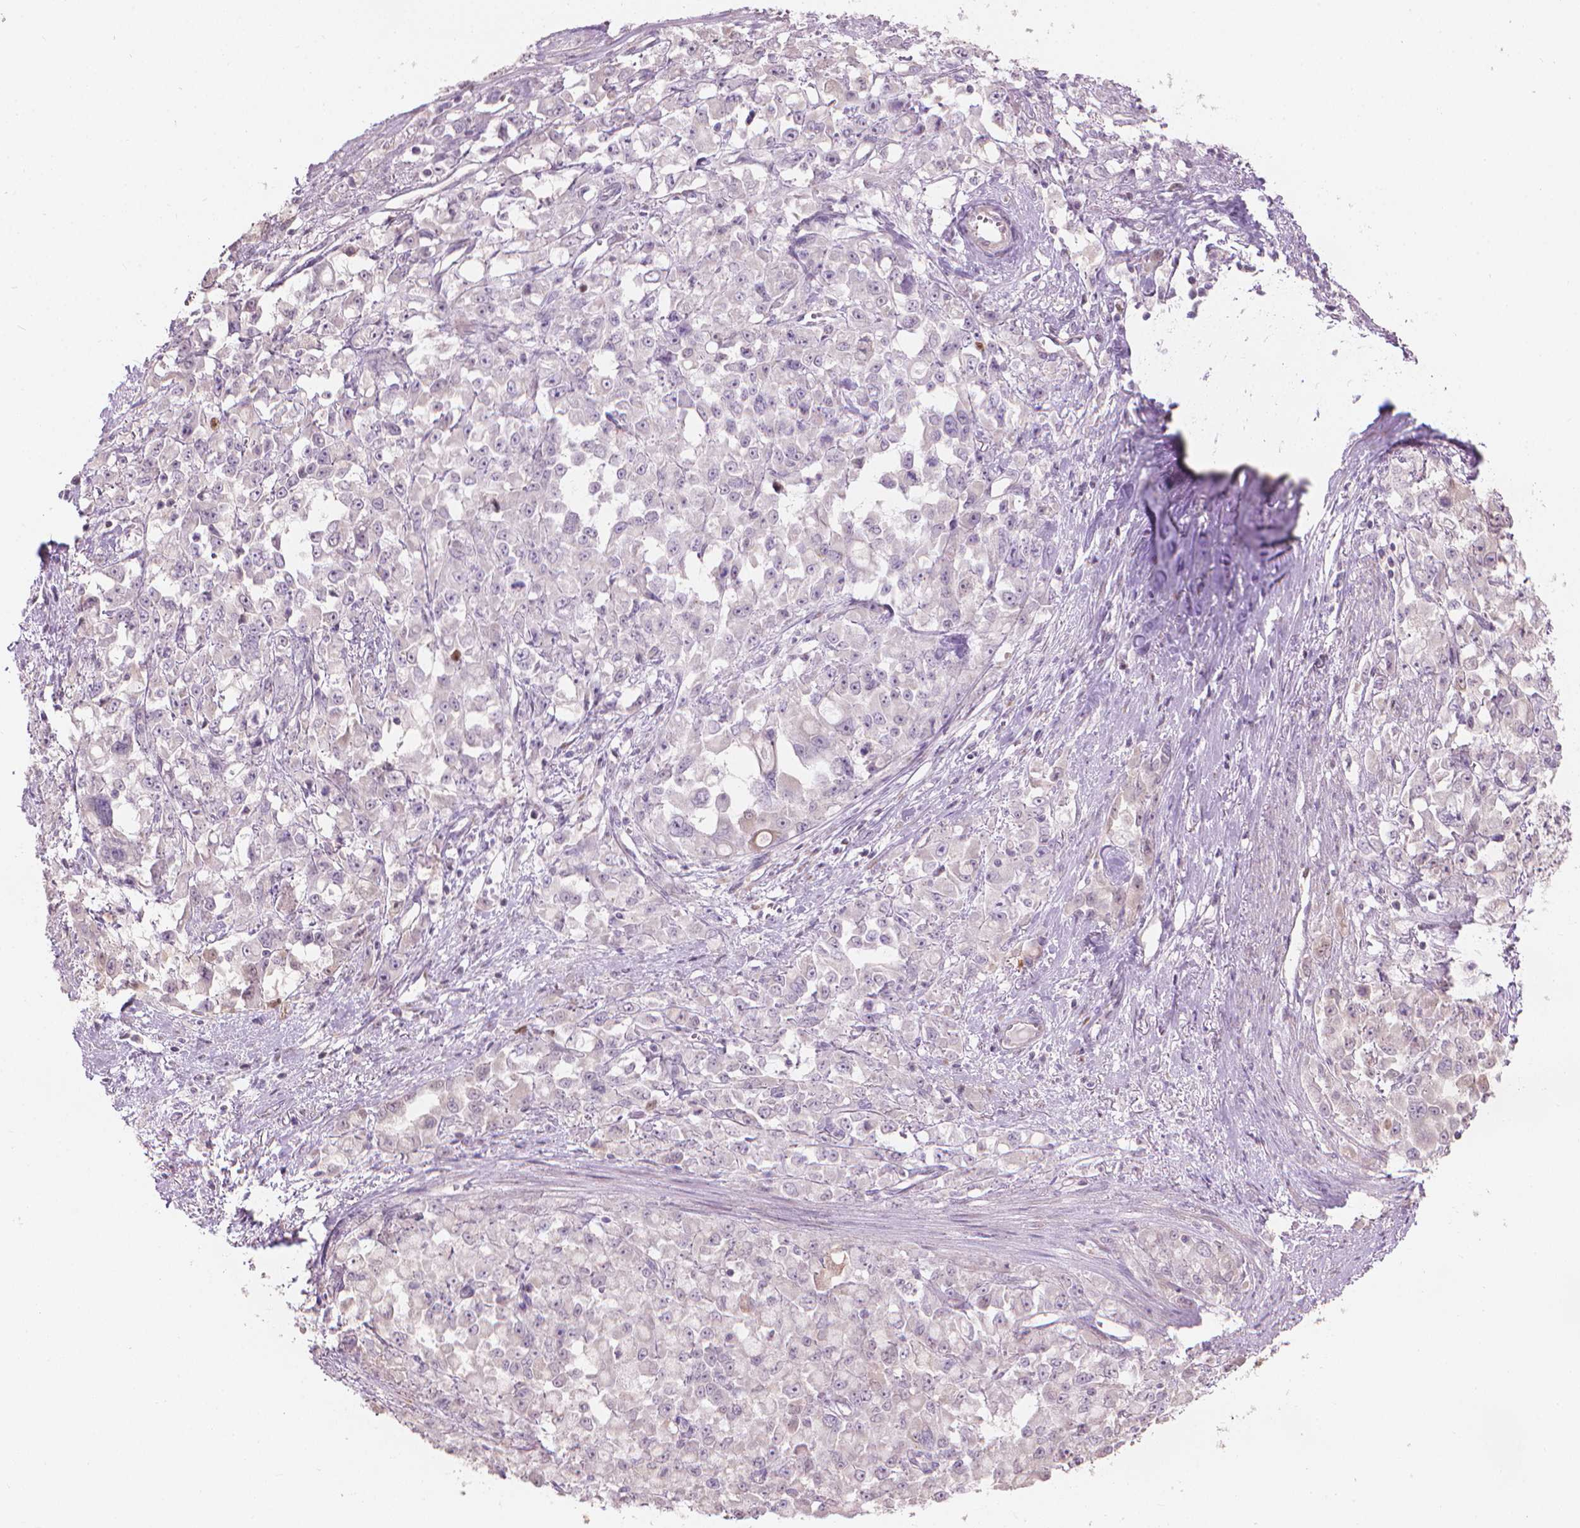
{"staining": {"intensity": "negative", "quantity": "none", "location": "none"}, "tissue": "stomach cancer", "cell_type": "Tumor cells", "image_type": "cancer", "snomed": [{"axis": "morphology", "description": "Adenocarcinoma, NOS"}, {"axis": "topography", "description": "Stomach"}], "caption": "The micrograph exhibits no significant staining in tumor cells of stomach cancer (adenocarcinoma).", "gene": "IFFO1", "patient": {"sex": "female", "age": 76}}